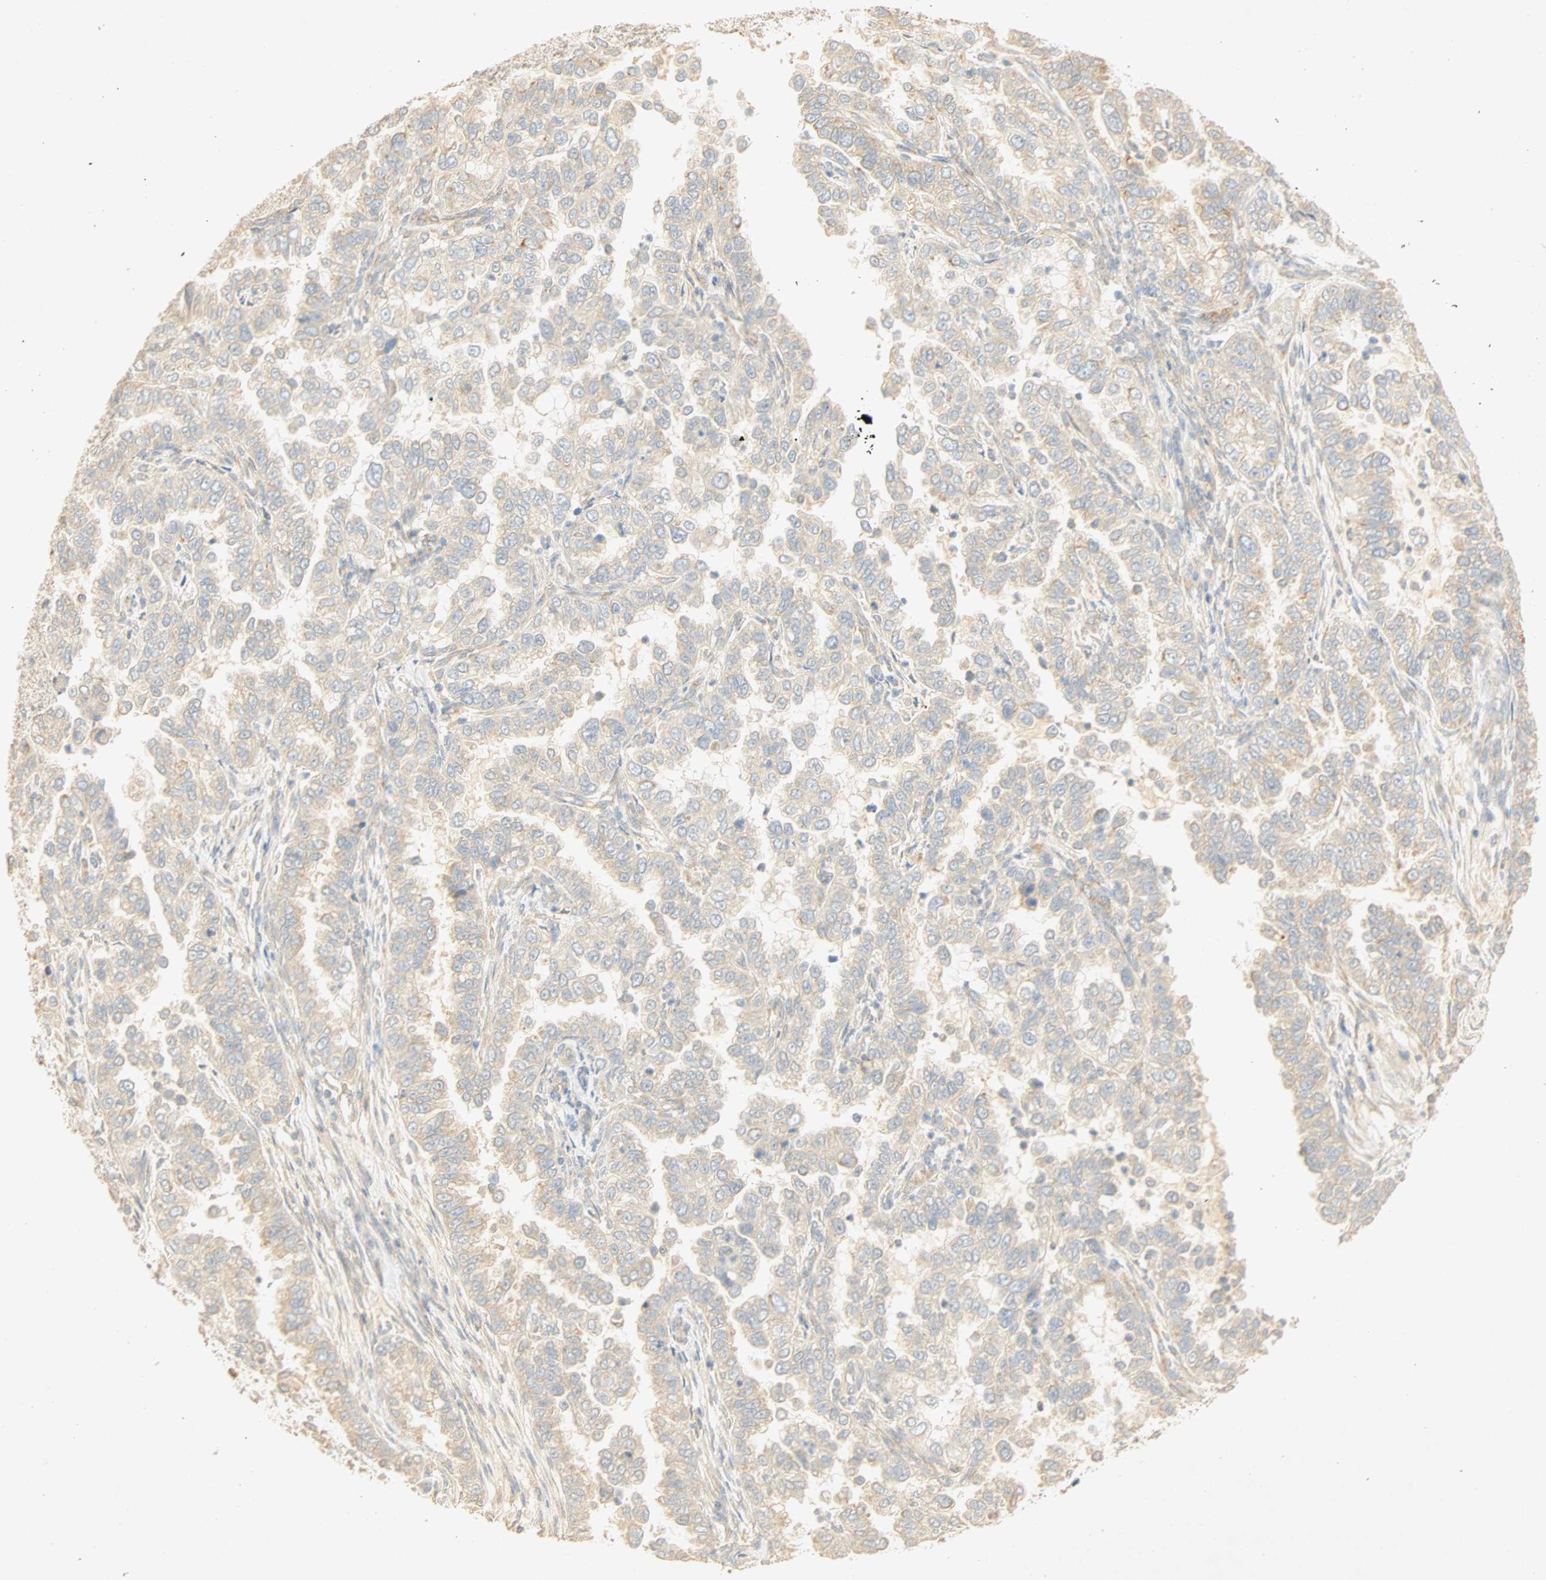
{"staining": {"intensity": "weak", "quantity": "25%-75%", "location": "cytoplasmic/membranous"}, "tissue": "endometrial cancer", "cell_type": "Tumor cells", "image_type": "cancer", "snomed": [{"axis": "morphology", "description": "Adenocarcinoma, NOS"}, {"axis": "topography", "description": "Endometrium"}], "caption": "Immunohistochemistry of adenocarcinoma (endometrial) shows low levels of weak cytoplasmic/membranous staining in about 25%-75% of tumor cells.", "gene": "SELENBP1", "patient": {"sex": "female", "age": 85}}